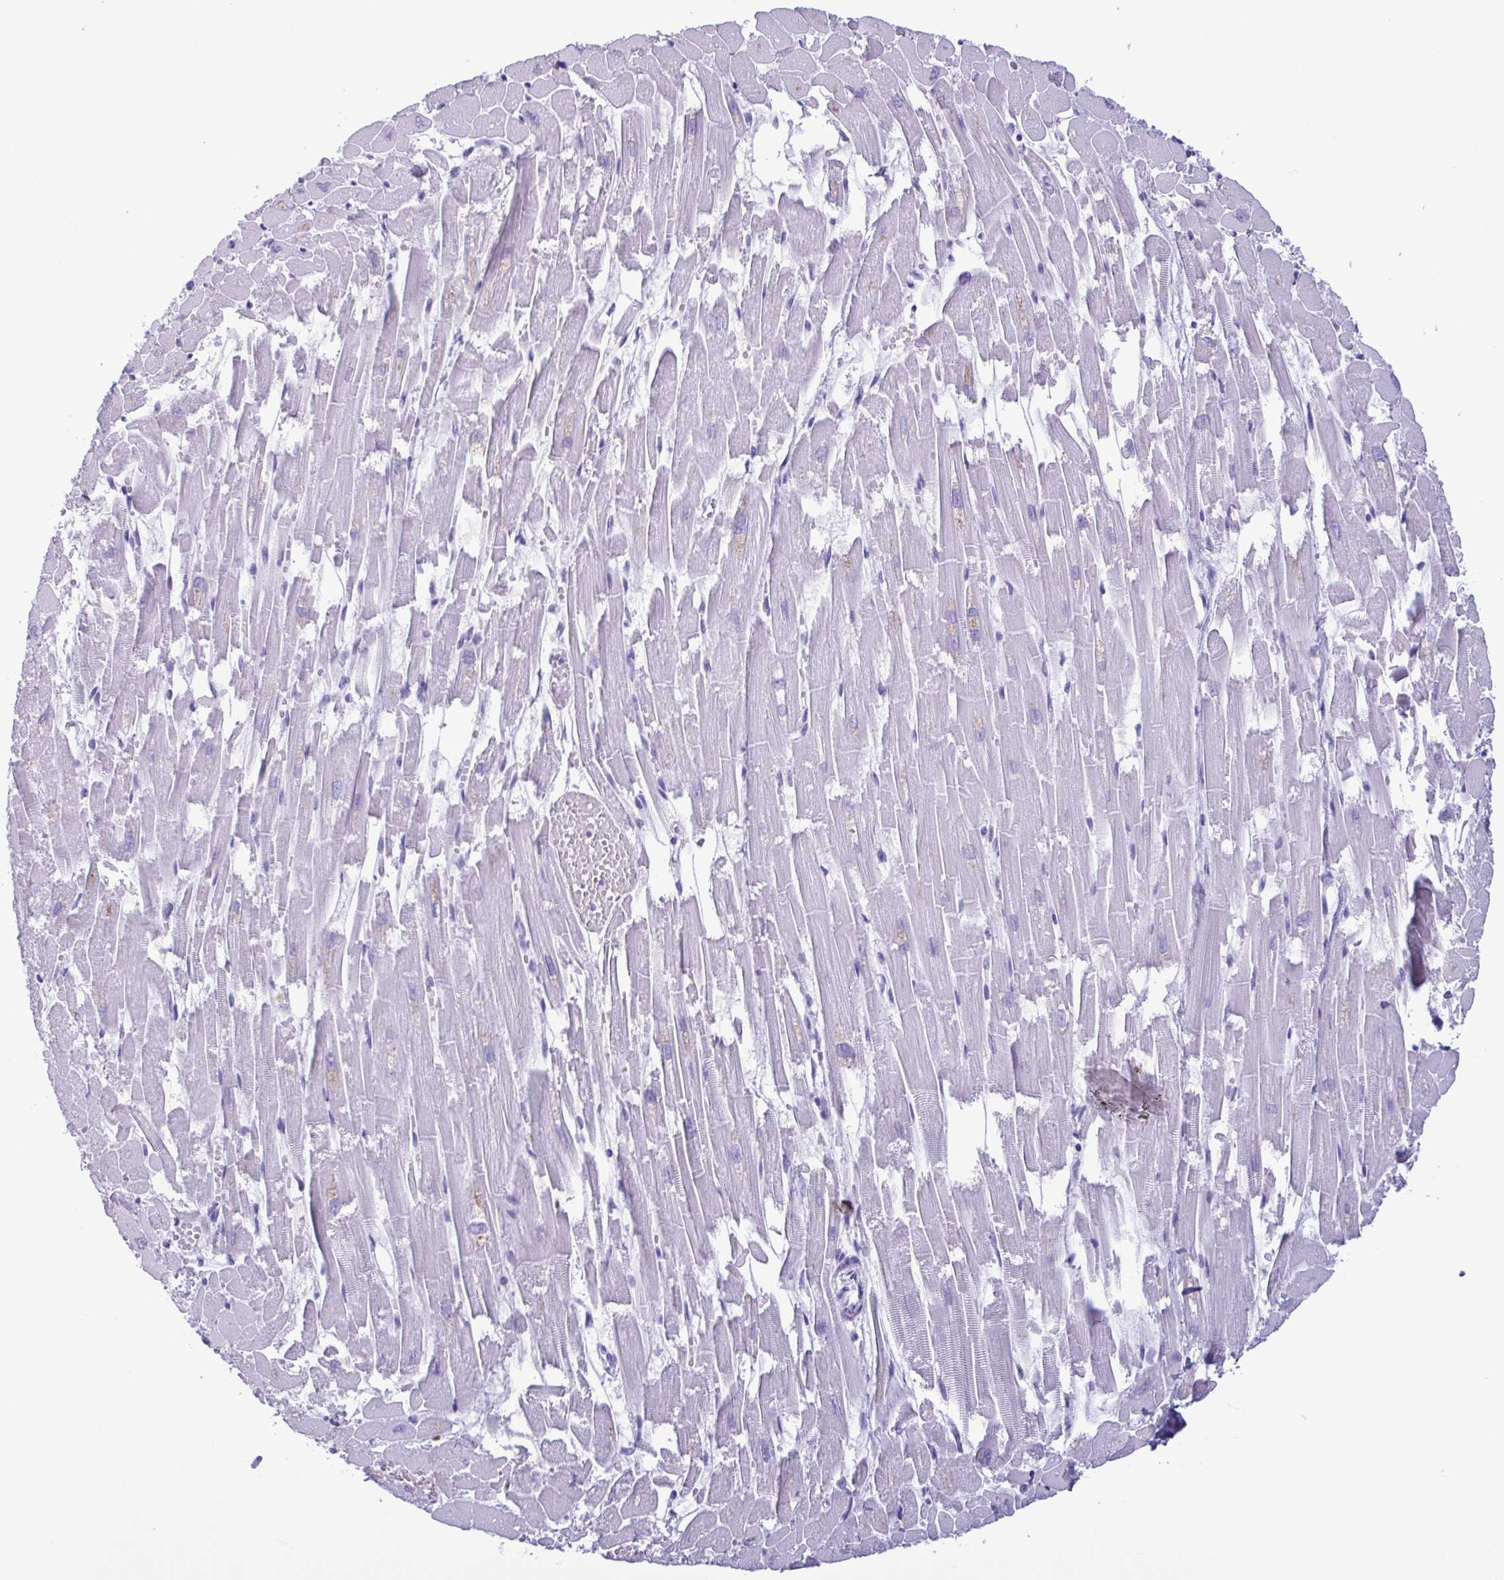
{"staining": {"intensity": "negative", "quantity": "none", "location": "none"}, "tissue": "heart muscle", "cell_type": "Cardiomyocytes", "image_type": "normal", "snomed": [{"axis": "morphology", "description": "Normal tissue, NOS"}, {"axis": "topography", "description": "Heart"}], "caption": "Immunohistochemistry (IHC) of unremarkable human heart muscle demonstrates no positivity in cardiomyocytes.", "gene": "LTF", "patient": {"sex": "female", "age": 52}}